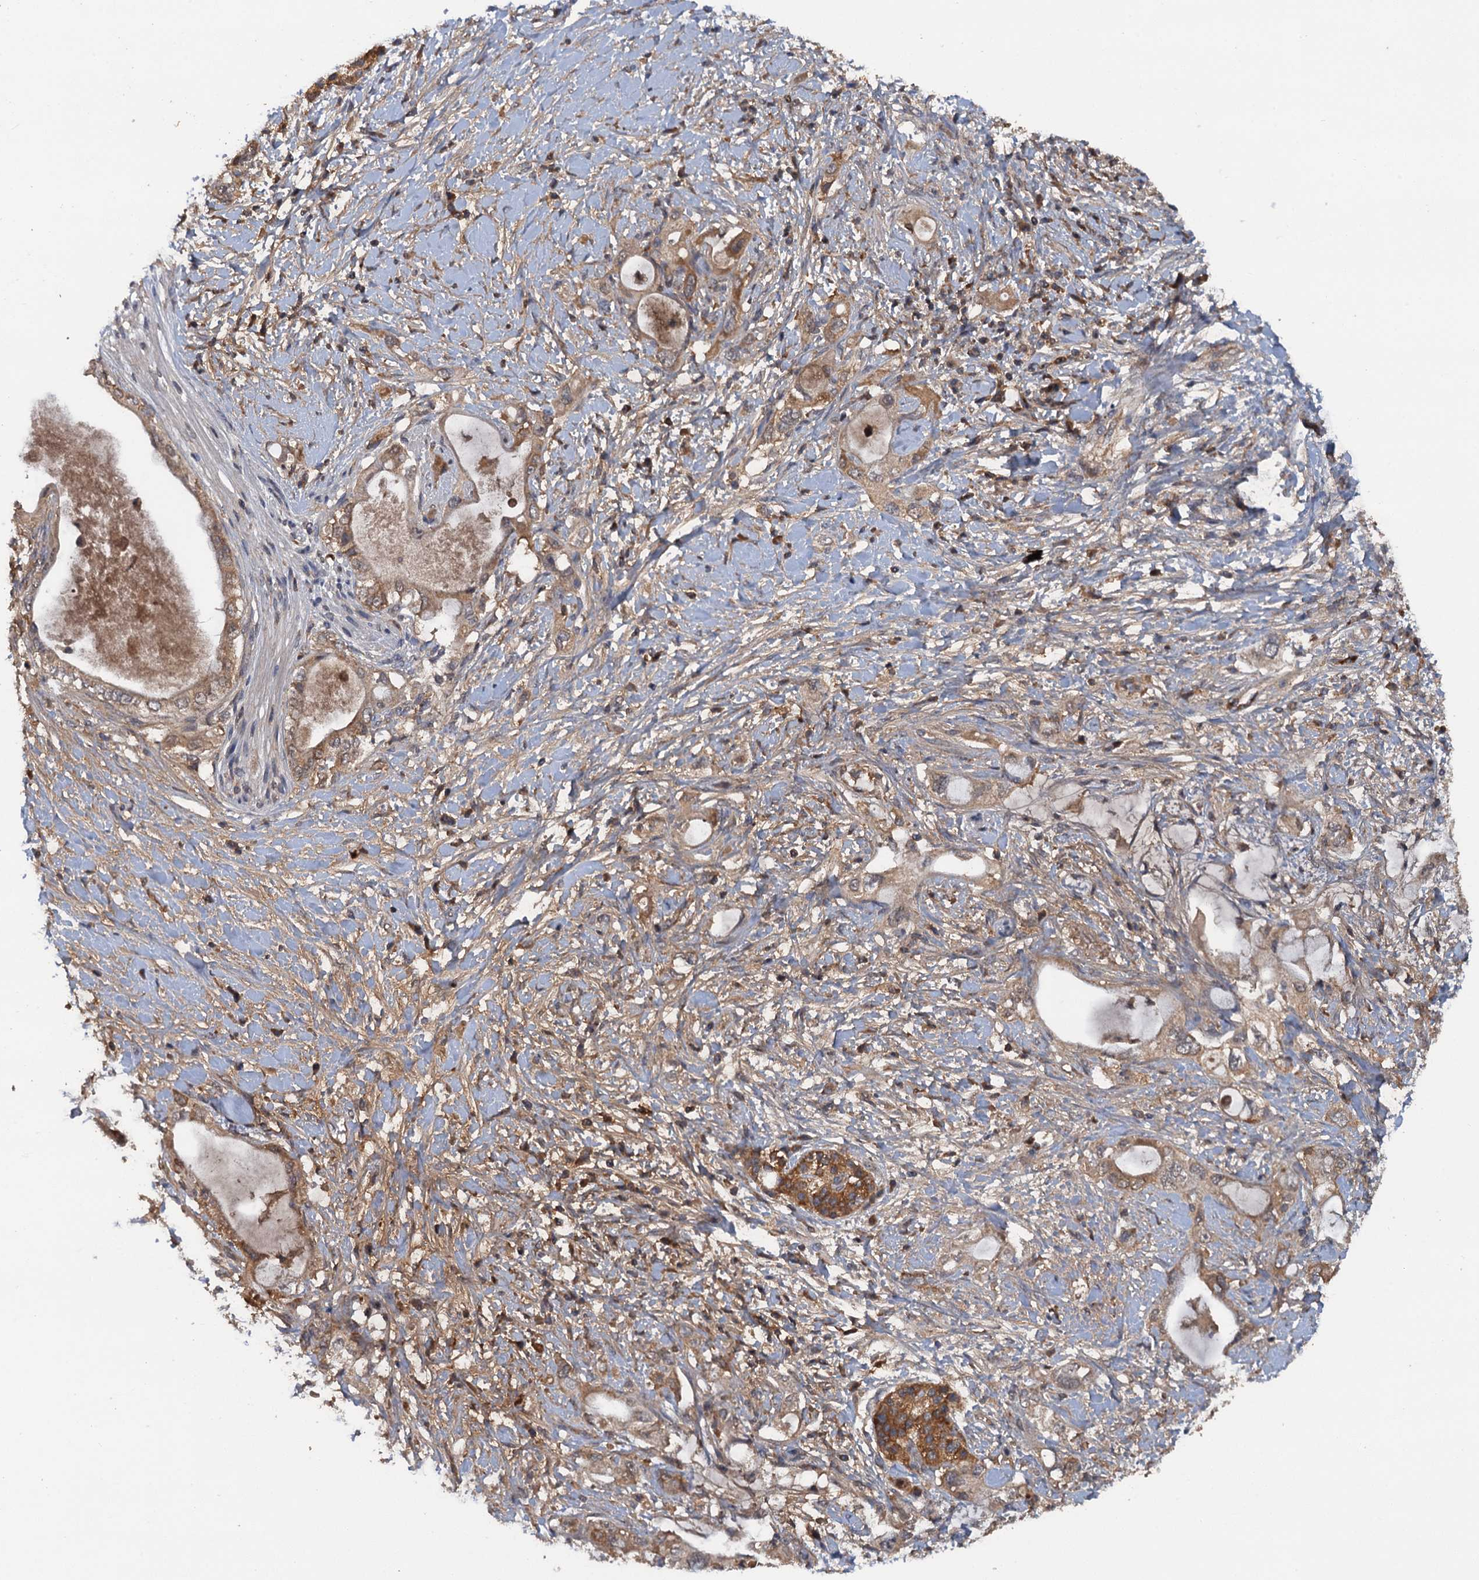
{"staining": {"intensity": "moderate", "quantity": ">75%", "location": "cytoplasmic/membranous"}, "tissue": "pancreatic cancer", "cell_type": "Tumor cells", "image_type": "cancer", "snomed": [{"axis": "morphology", "description": "Adenocarcinoma, NOS"}, {"axis": "topography", "description": "Pancreas"}], "caption": "Protein expression analysis of human pancreatic cancer reveals moderate cytoplasmic/membranous staining in about >75% of tumor cells.", "gene": "HAPLN3", "patient": {"sex": "female", "age": 56}}